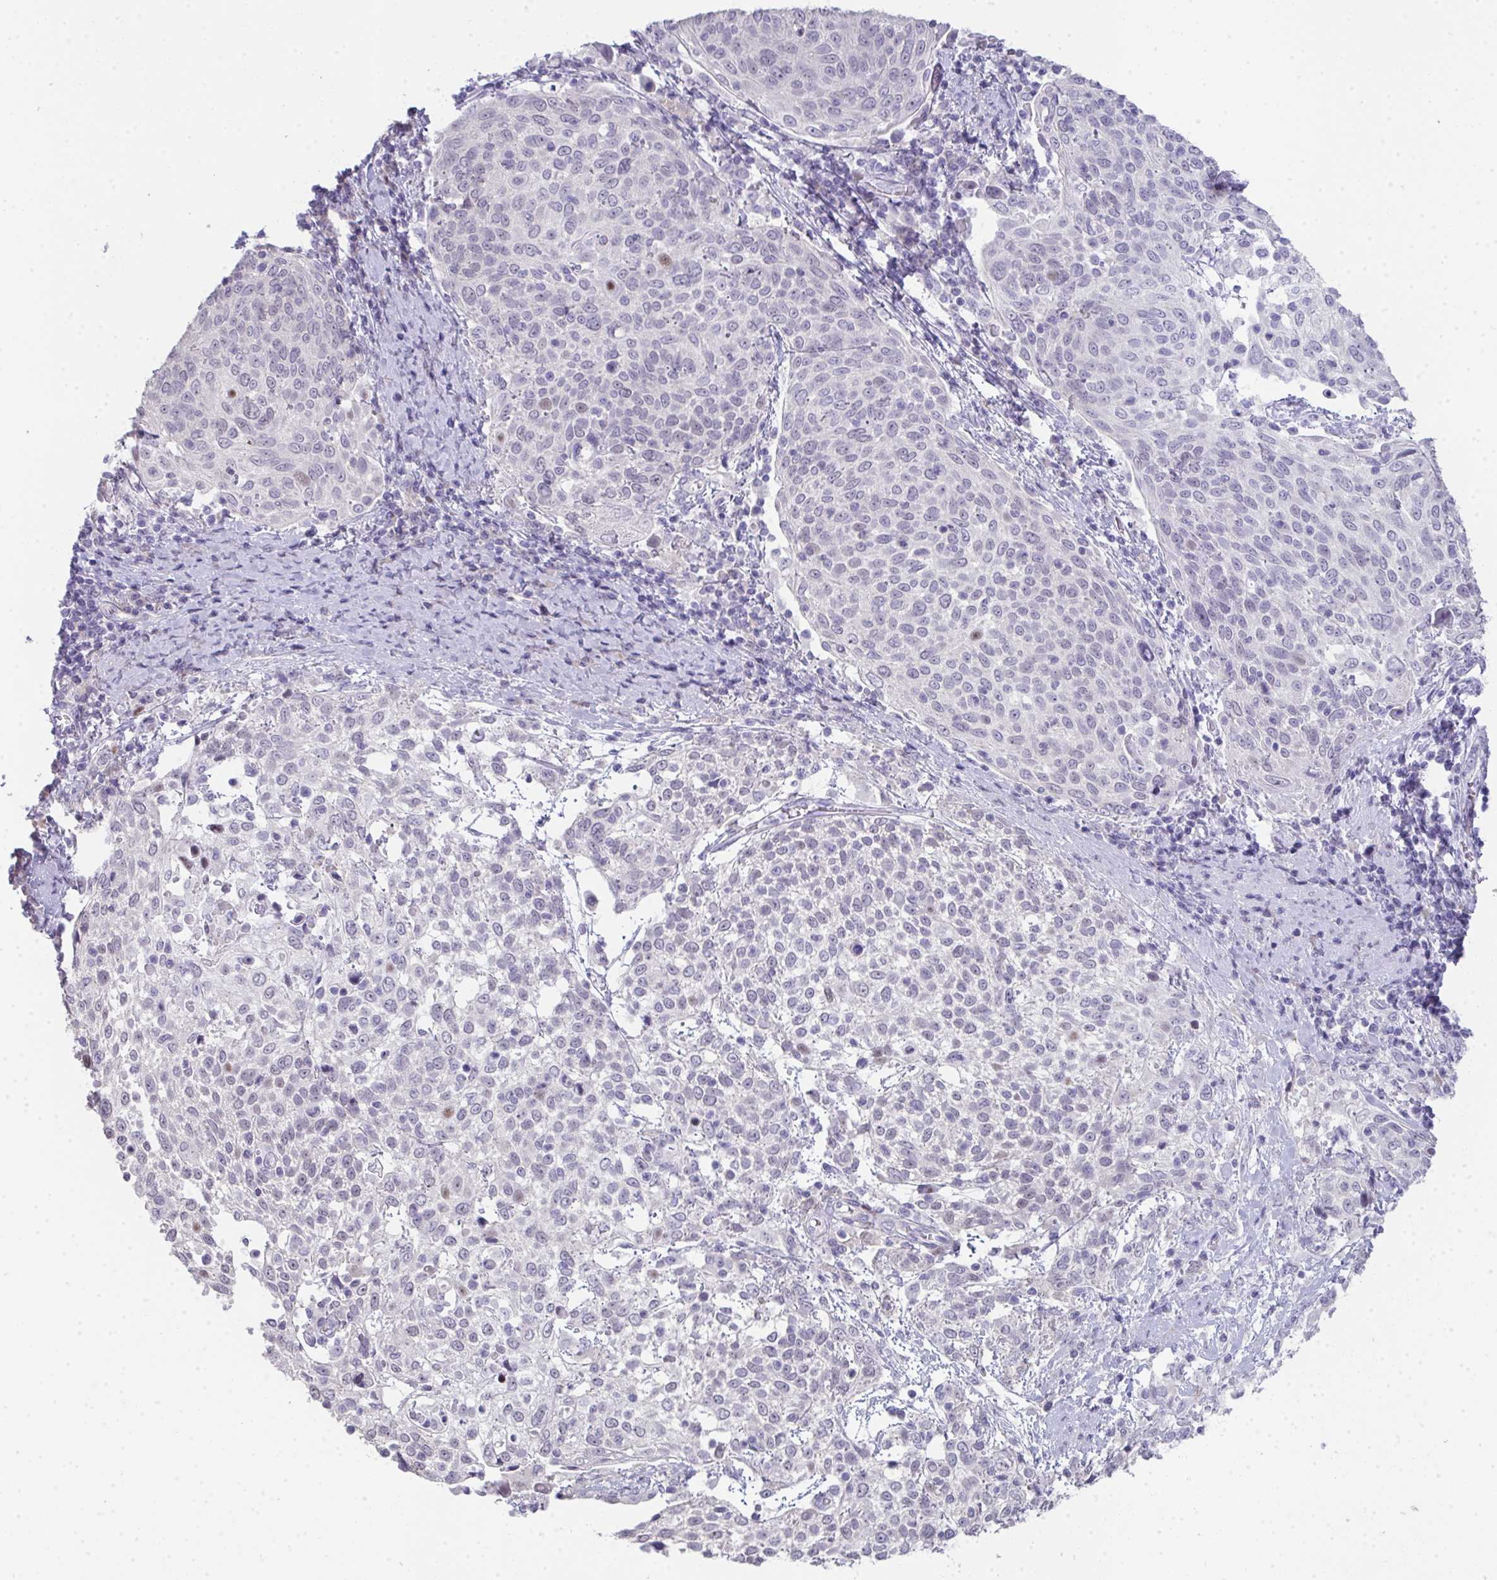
{"staining": {"intensity": "moderate", "quantity": "<25%", "location": "nuclear"}, "tissue": "cervical cancer", "cell_type": "Tumor cells", "image_type": "cancer", "snomed": [{"axis": "morphology", "description": "Squamous cell carcinoma, NOS"}, {"axis": "topography", "description": "Cervix"}], "caption": "This micrograph displays squamous cell carcinoma (cervical) stained with immunohistochemistry to label a protein in brown. The nuclear of tumor cells show moderate positivity for the protein. Nuclei are counter-stained blue.", "gene": "GALNT16", "patient": {"sex": "female", "age": 61}}